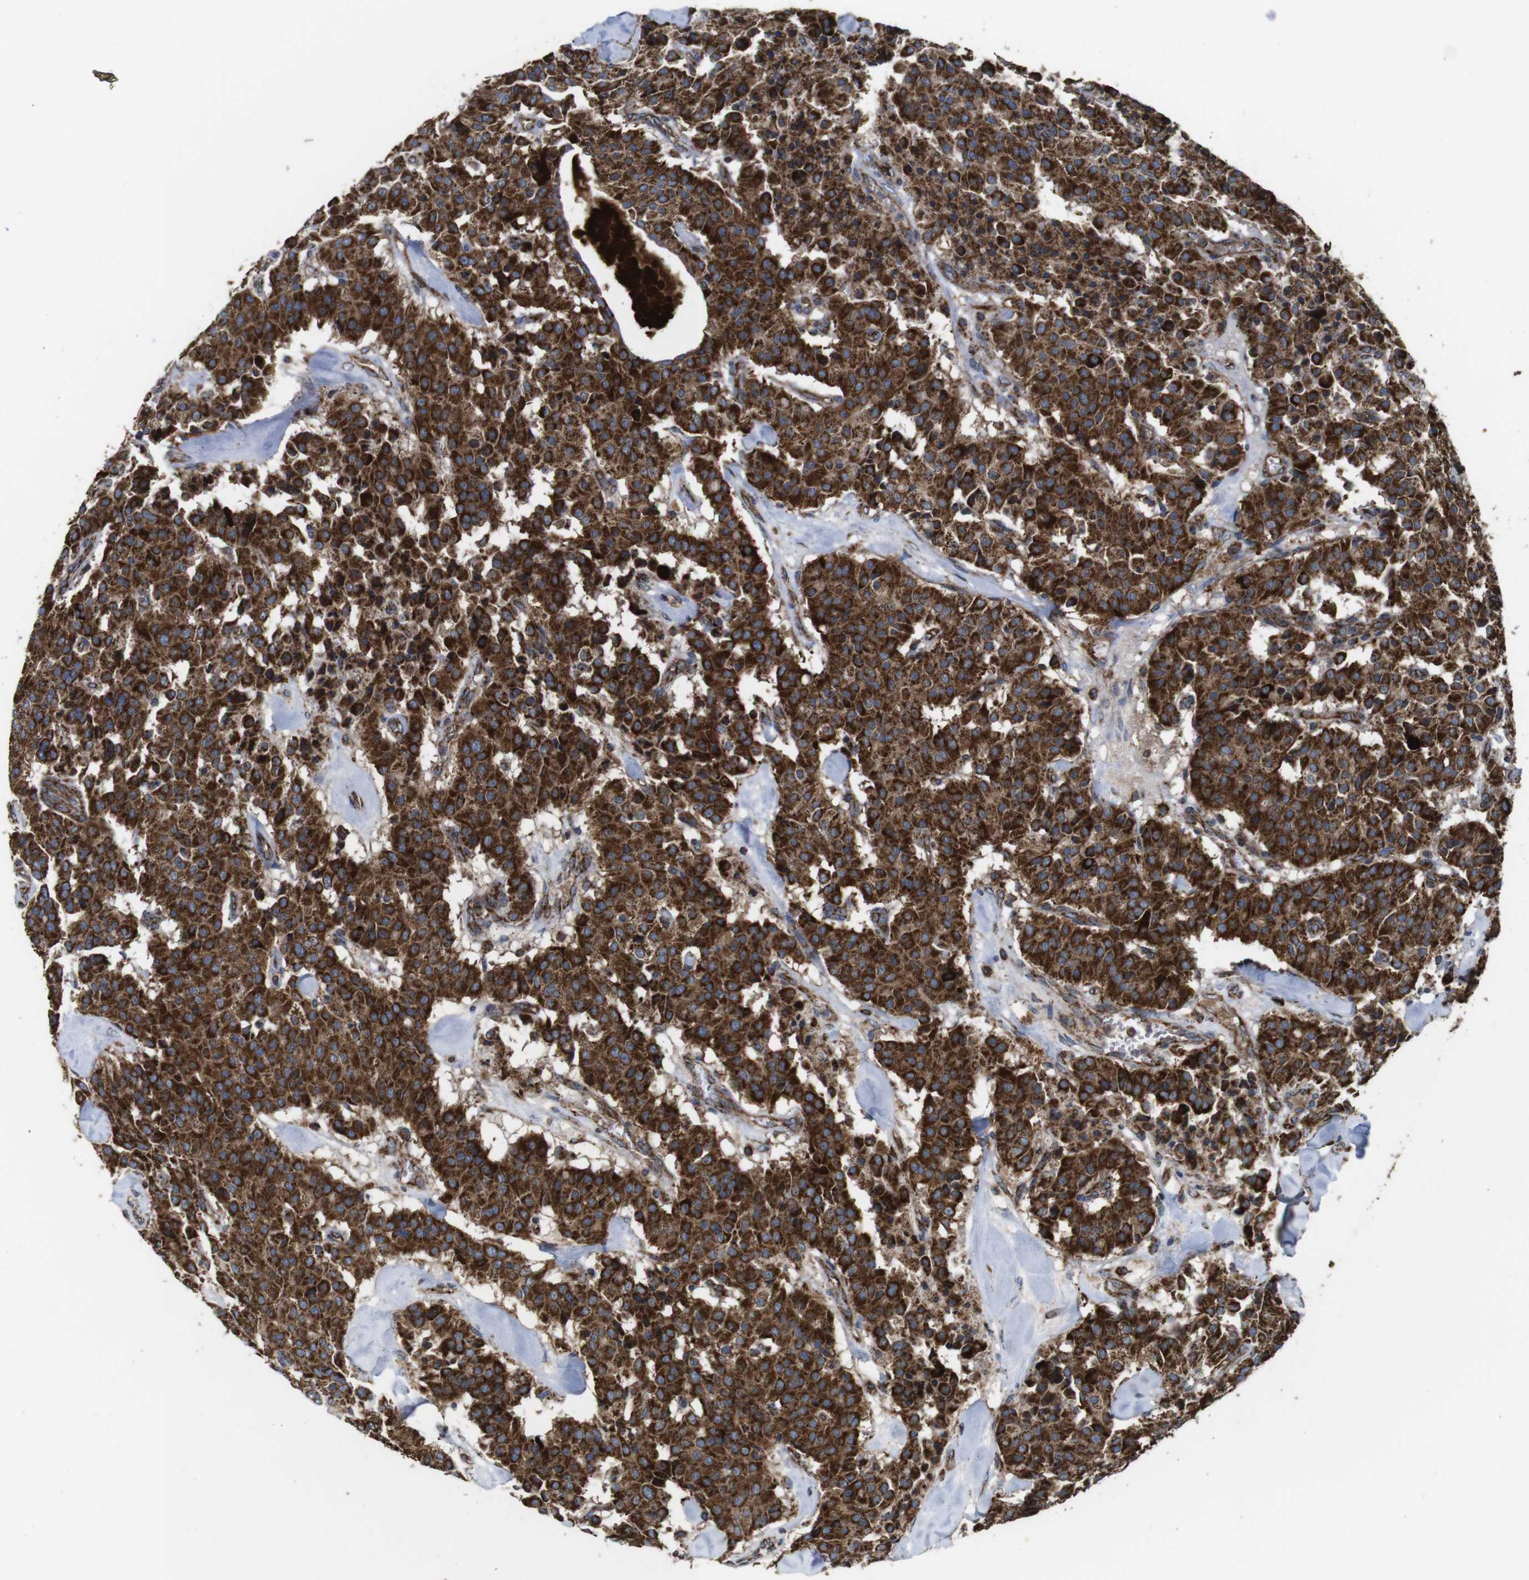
{"staining": {"intensity": "strong", "quantity": ">75%", "location": "cytoplasmic/membranous"}, "tissue": "carcinoid", "cell_type": "Tumor cells", "image_type": "cancer", "snomed": [{"axis": "morphology", "description": "Carcinoid, malignant, NOS"}, {"axis": "topography", "description": "Lung"}], "caption": "Protein analysis of carcinoid tissue reveals strong cytoplasmic/membranous staining in approximately >75% of tumor cells.", "gene": "HK1", "patient": {"sex": "male", "age": 30}}